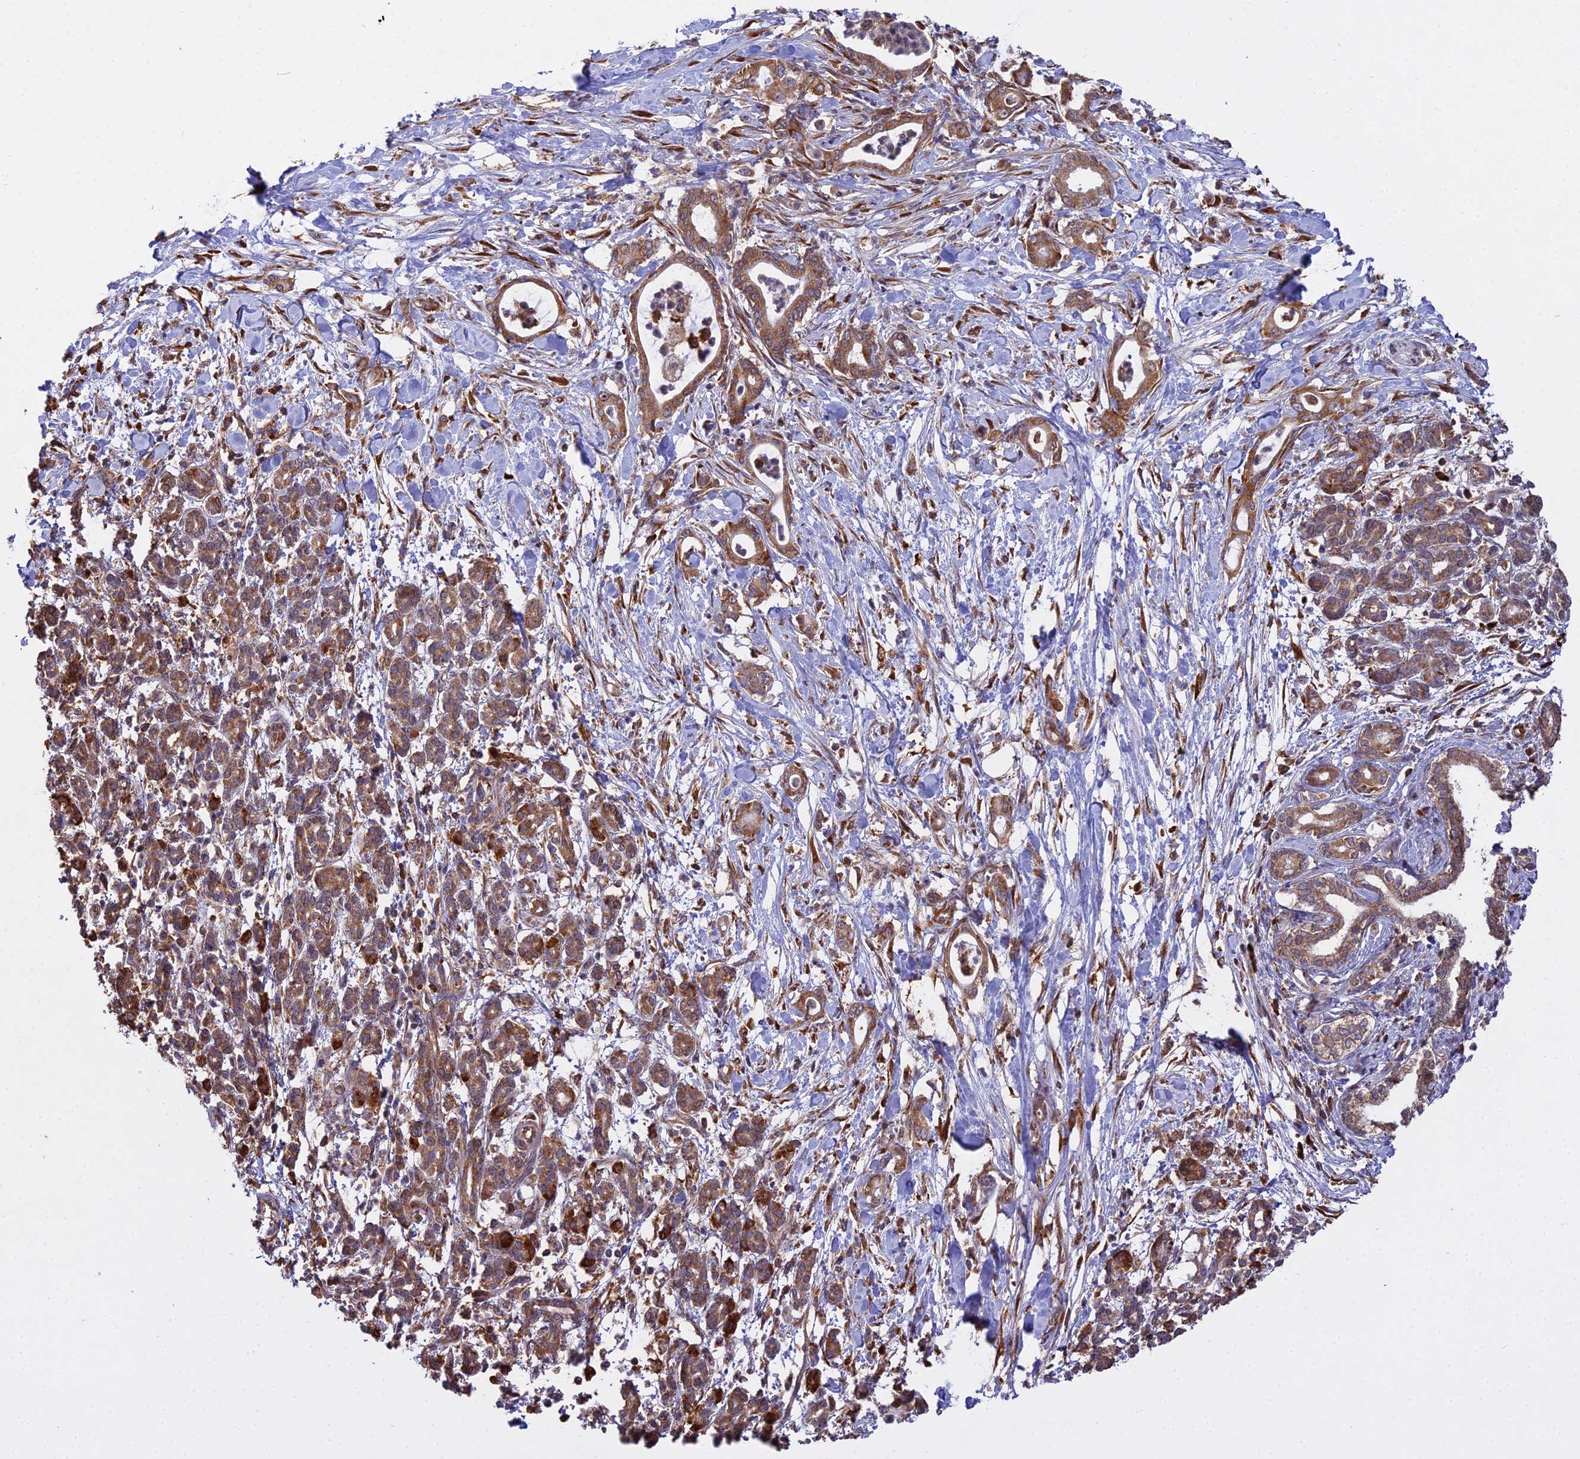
{"staining": {"intensity": "moderate", "quantity": ">75%", "location": "cytoplasmic/membranous"}, "tissue": "pancreatic cancer", "cell_type": "Tumor cells", "image_type": "cancer", "snomed": [{"axis": "morphology", "description": "Adenocarcinoma, NOS"}, {"axis": "topography", "description": "Pancreas"}], "caption": "This photomicrograph demonstrates immunohistochemistry (IHC) staining of human pancreatic cancer (adenocarcinoma), with medium moderate cytoplasmic/membranous positivity in approximately >75% of tumor cells.", "gene": "RPL26", "patient": {"sex": "female", "age": 55}}